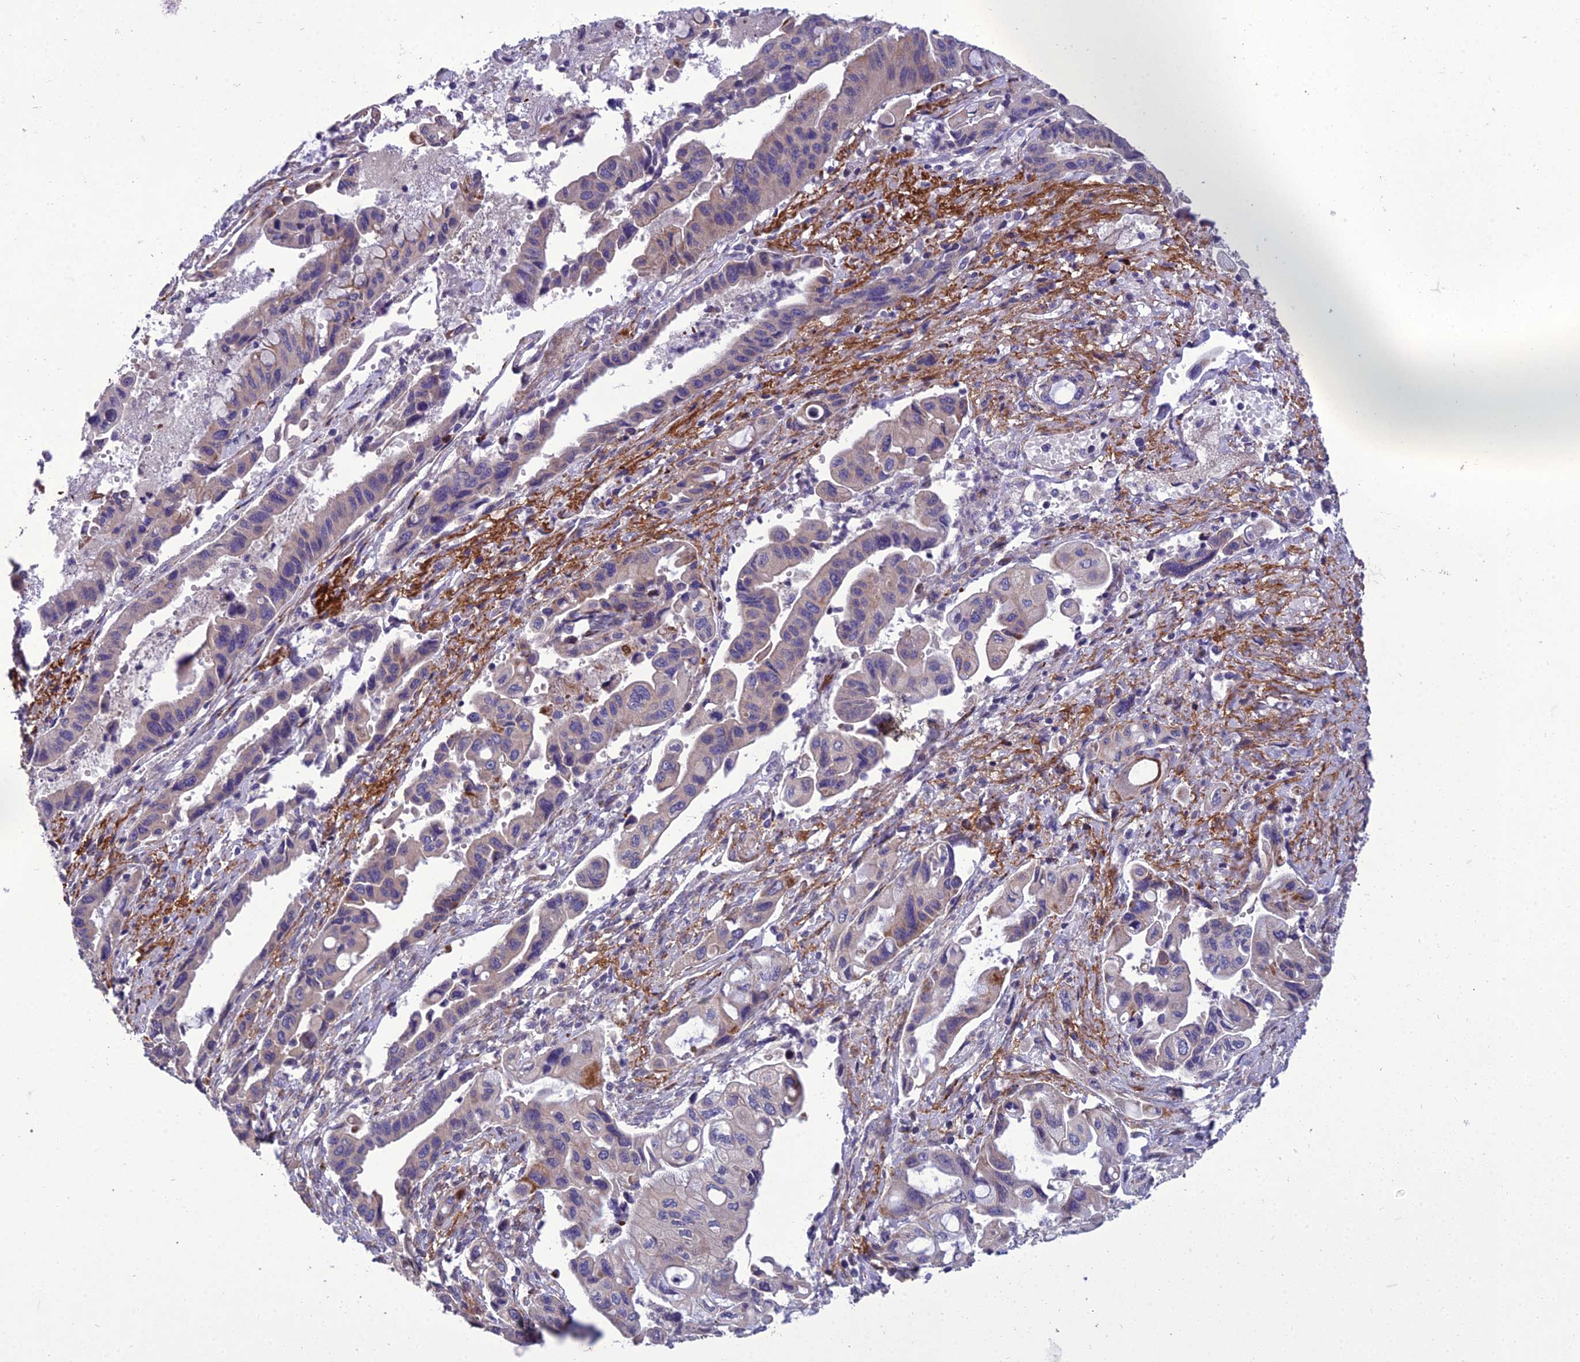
{"staining": {"intensity": "negative", "quantity": "none", "location": "none"}, "tissue": "pancreatic cancer", "cell_type": "Tumor cells", "image_type": "cancer", "snomed": [{"axis": "morphology", "description": "Adenocarcinoma, NOS"}, {"axis": "topography", "description": "Pancreas"}], "caption": "The photomicrograph demonstrates no significant positivity in tumor cells of pancreatic cancer (adenocarcinoma).", "gene": "ADIPOR2", "patient": {"sex": "female", "age": 50}}